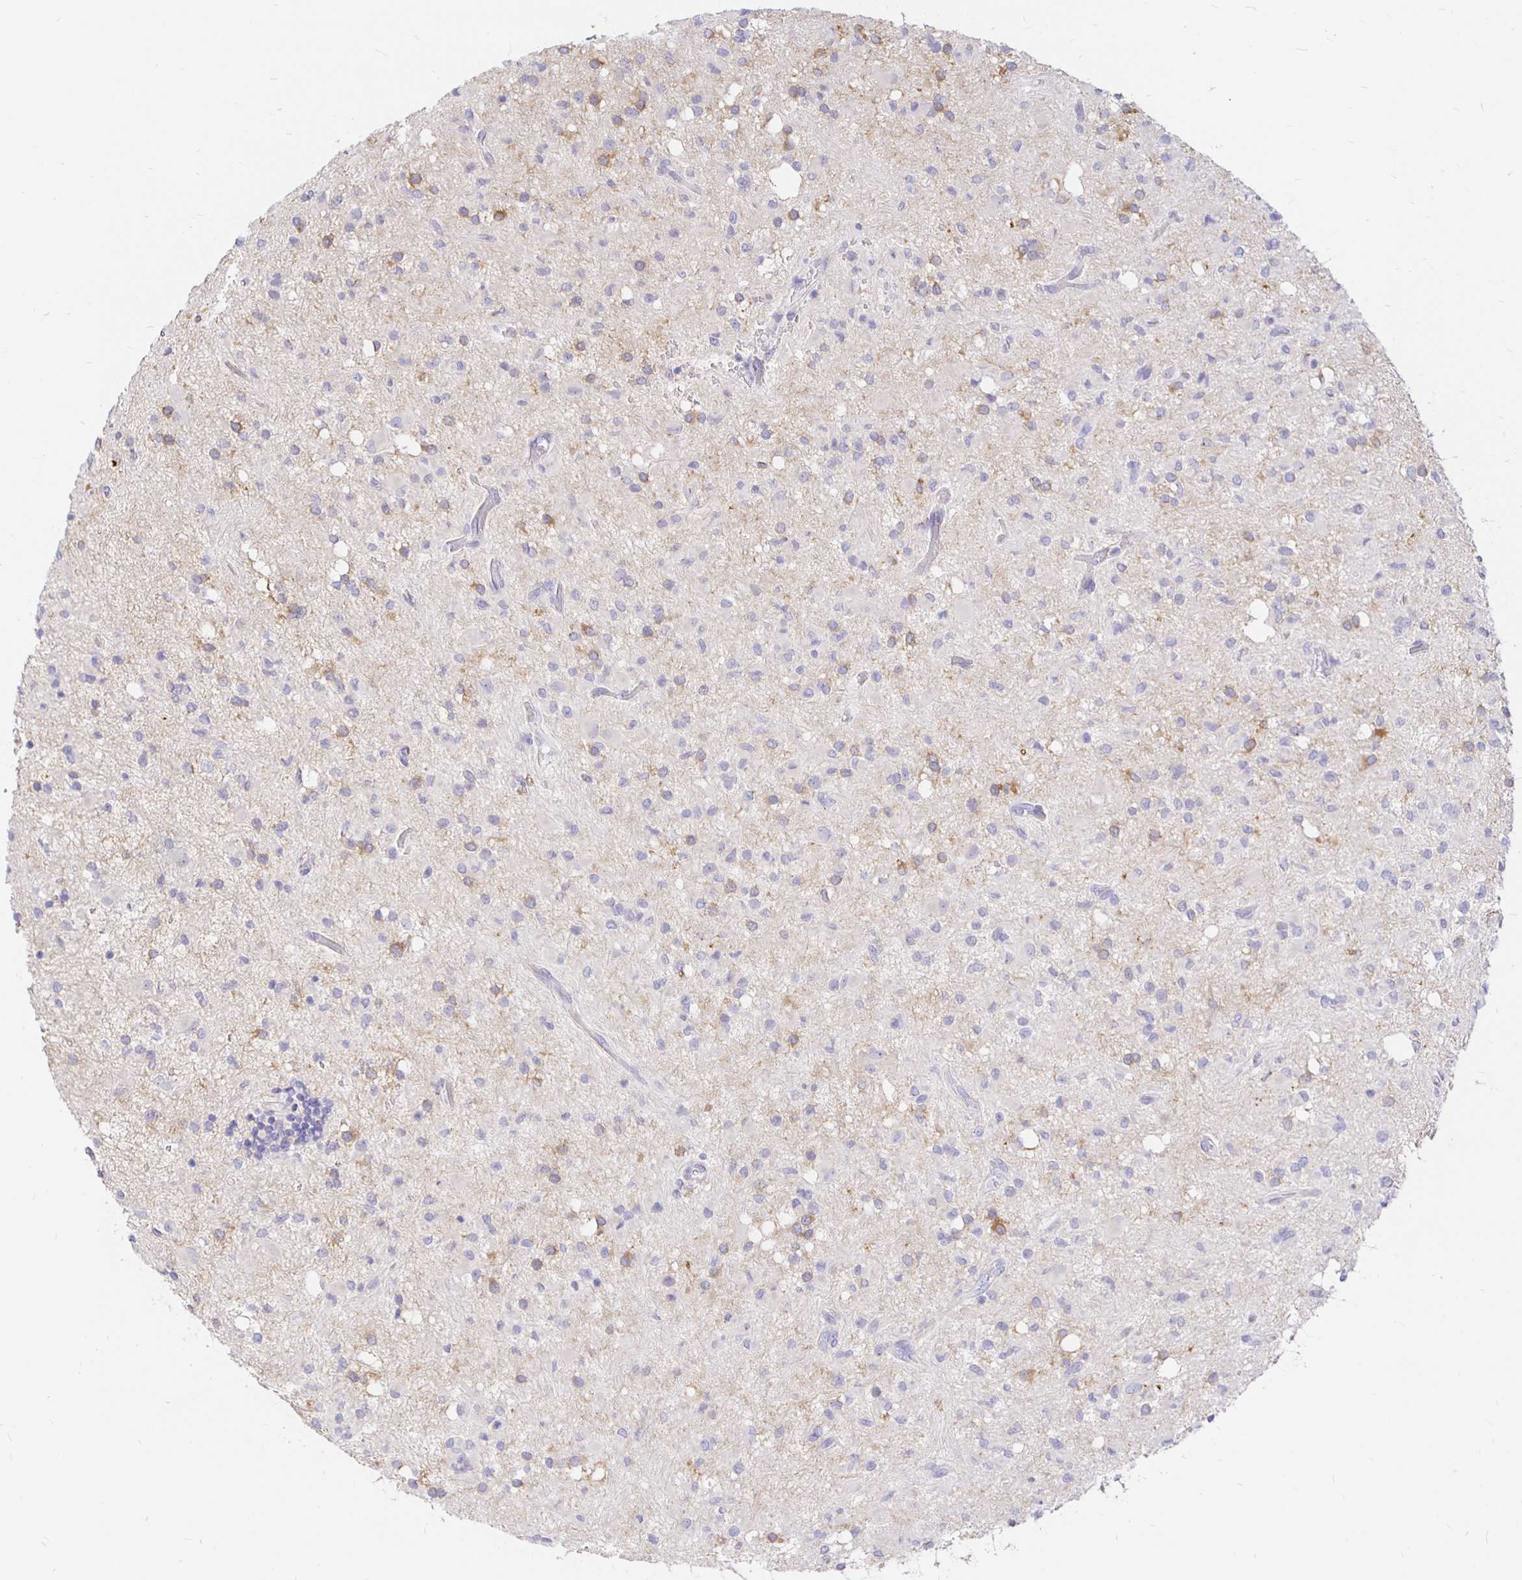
{"staining": {"intensity": "negative", "quantity": "none", "location": "none"}, "tissue": "glioma", "cell_type": "Tumor cells", "image_type": "cancer", "snomed": [{"axis": "morphology", "description": "Glioma, malignant, Low grade"}, {"axis": "topography", "description": "Brain"}], "caption": "Immunohistochemical staining of malignant low-grade glioma shows no significant expression in tumor cells.", "gene": "NECAB1", "patient": {"sex": "female", "age": 33}}